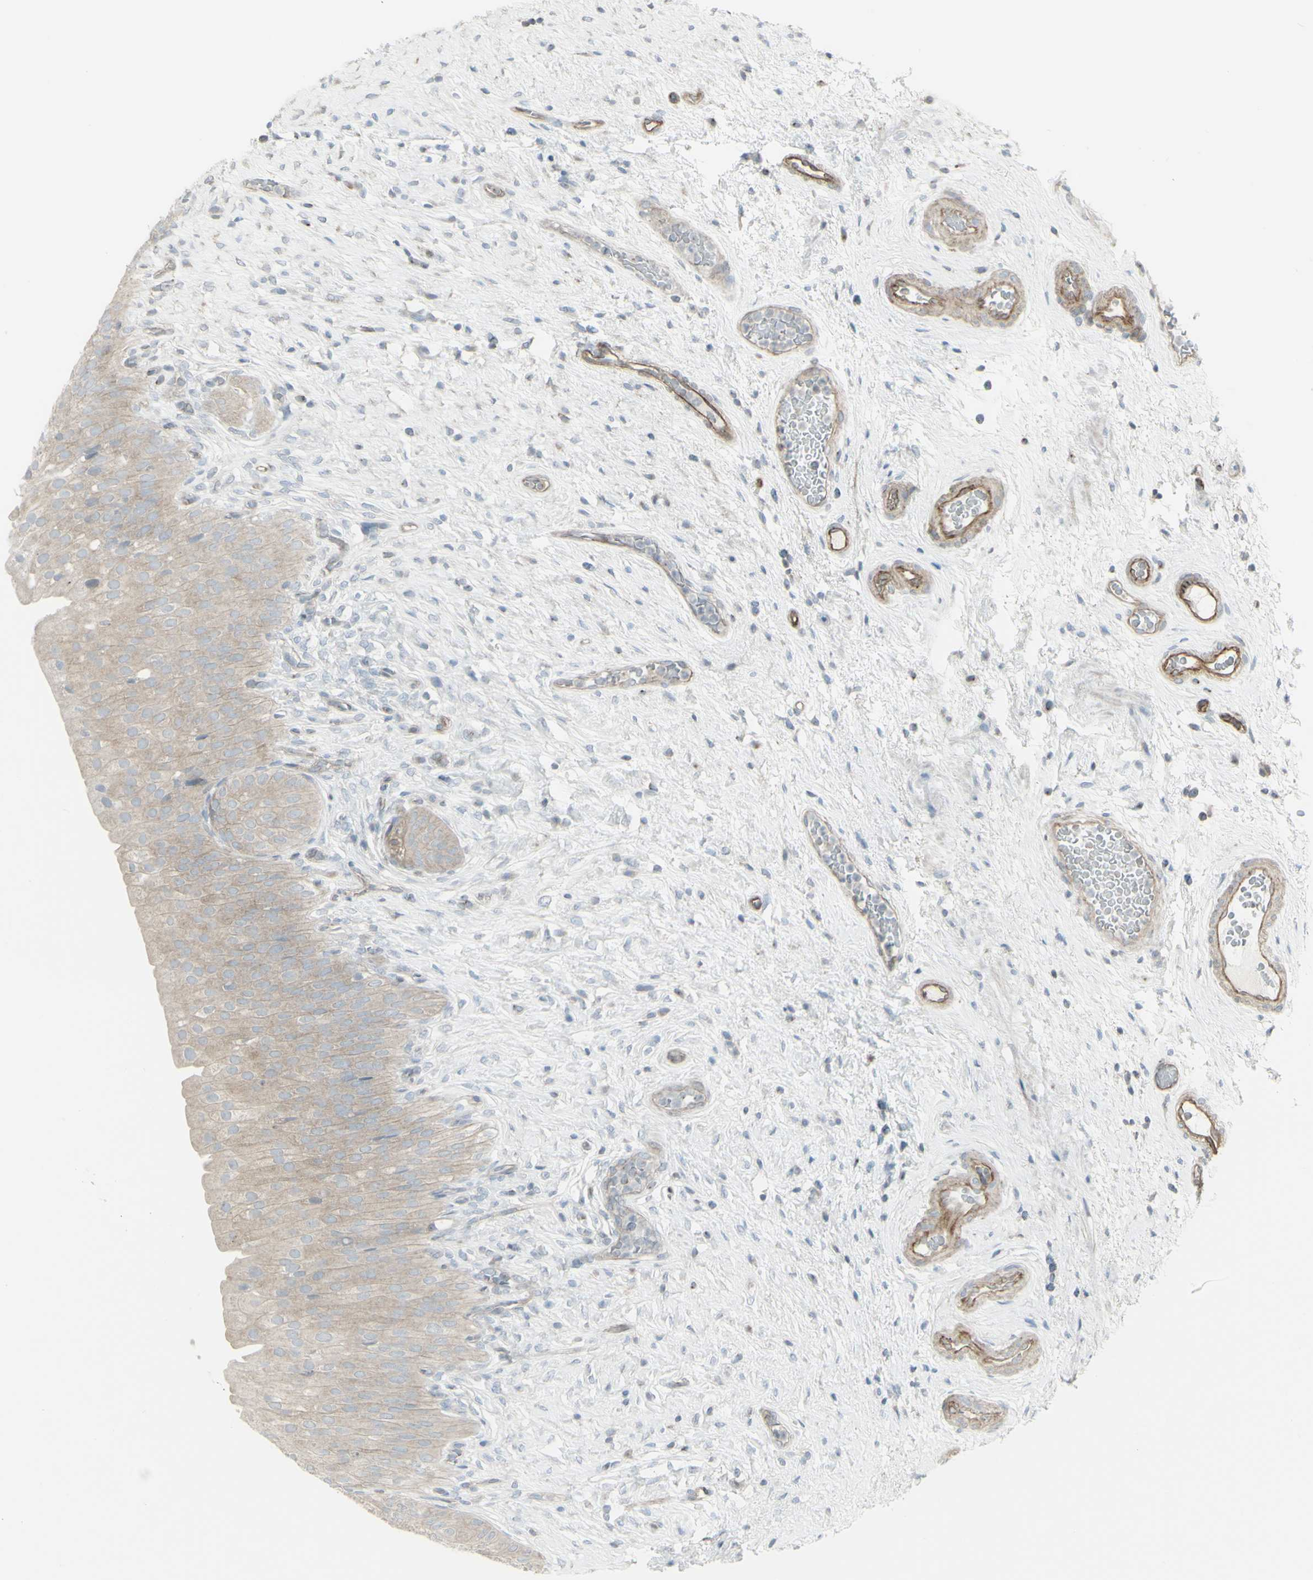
{"staining": {"intensity": "weak", "quantity": ">75%", "location": "cytoplasmic/membranous"}, "tissue": "urinary bladder", "cell_type": "Urothelial cells", "image_type": "normal", "snomed": [{"axis": "morphology", "description": "Normal tissue, NOS"}, {"axis": "morphology", "description": "Urothelial carcinoma, High grade"}, {"axis": "topography", "description": "Urinary bladder"}], "caption": "This micrograph displays normal urinary bladder stained with immunohistochemistry (IHC) to label a protein in brown. The cytoplasmic/membranous of urothelial cells show weak positivity for the protein. Nuclei are counter-stained blue.", "gene": "GALNT6", "patient": {"sex": "male", "age": 46}}